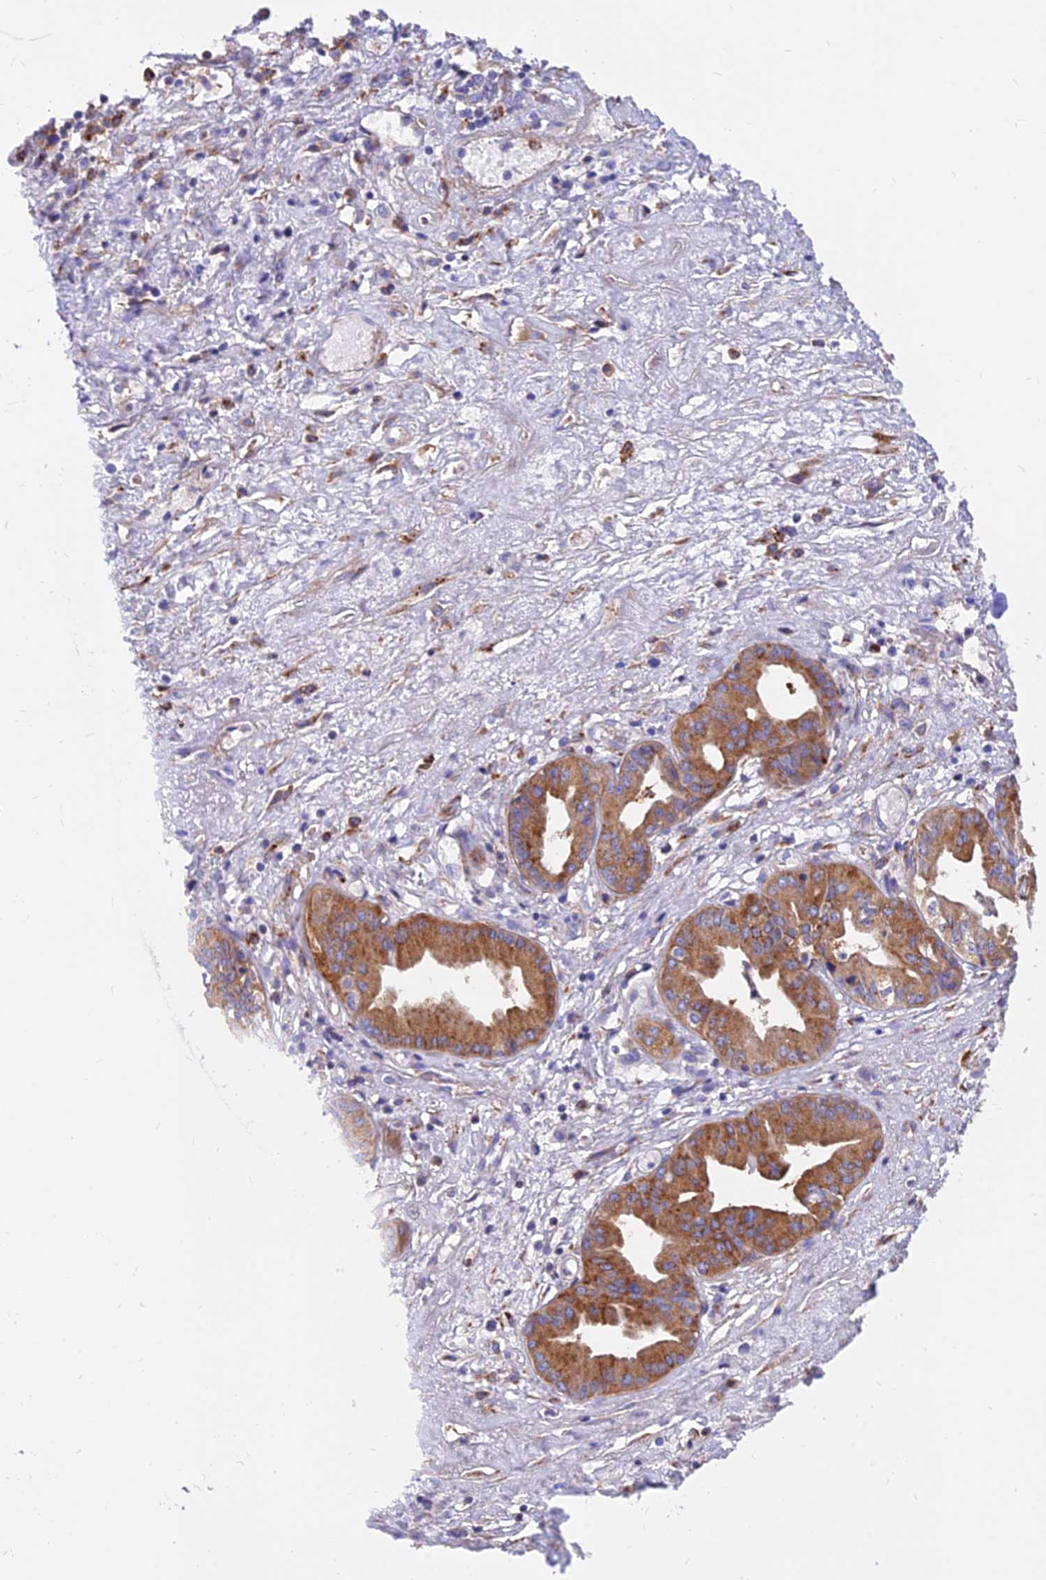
{"staining": {"intensity": "strong", "quantity": ">75%", "location": "cytoplasmic/membranous"}, "tissue": "pancreatic cancer", "cell_type": "Tumor cells", "image_type": "cancer", "snomed": [{"axis": "morphology", "description": "Adenocarcinoma, NOS"}, {"axis": "topography", "description": "Pancreas"}], "caption": "Human pancreatic cancer (adenocarcinoma) stained for a protein (brown) exhibits strong cytoplasmic/membranous positive expression in about >75% of tumor cells.", "gene": "AGTRAP", "patient": {"sex": "female", "age": 50}}